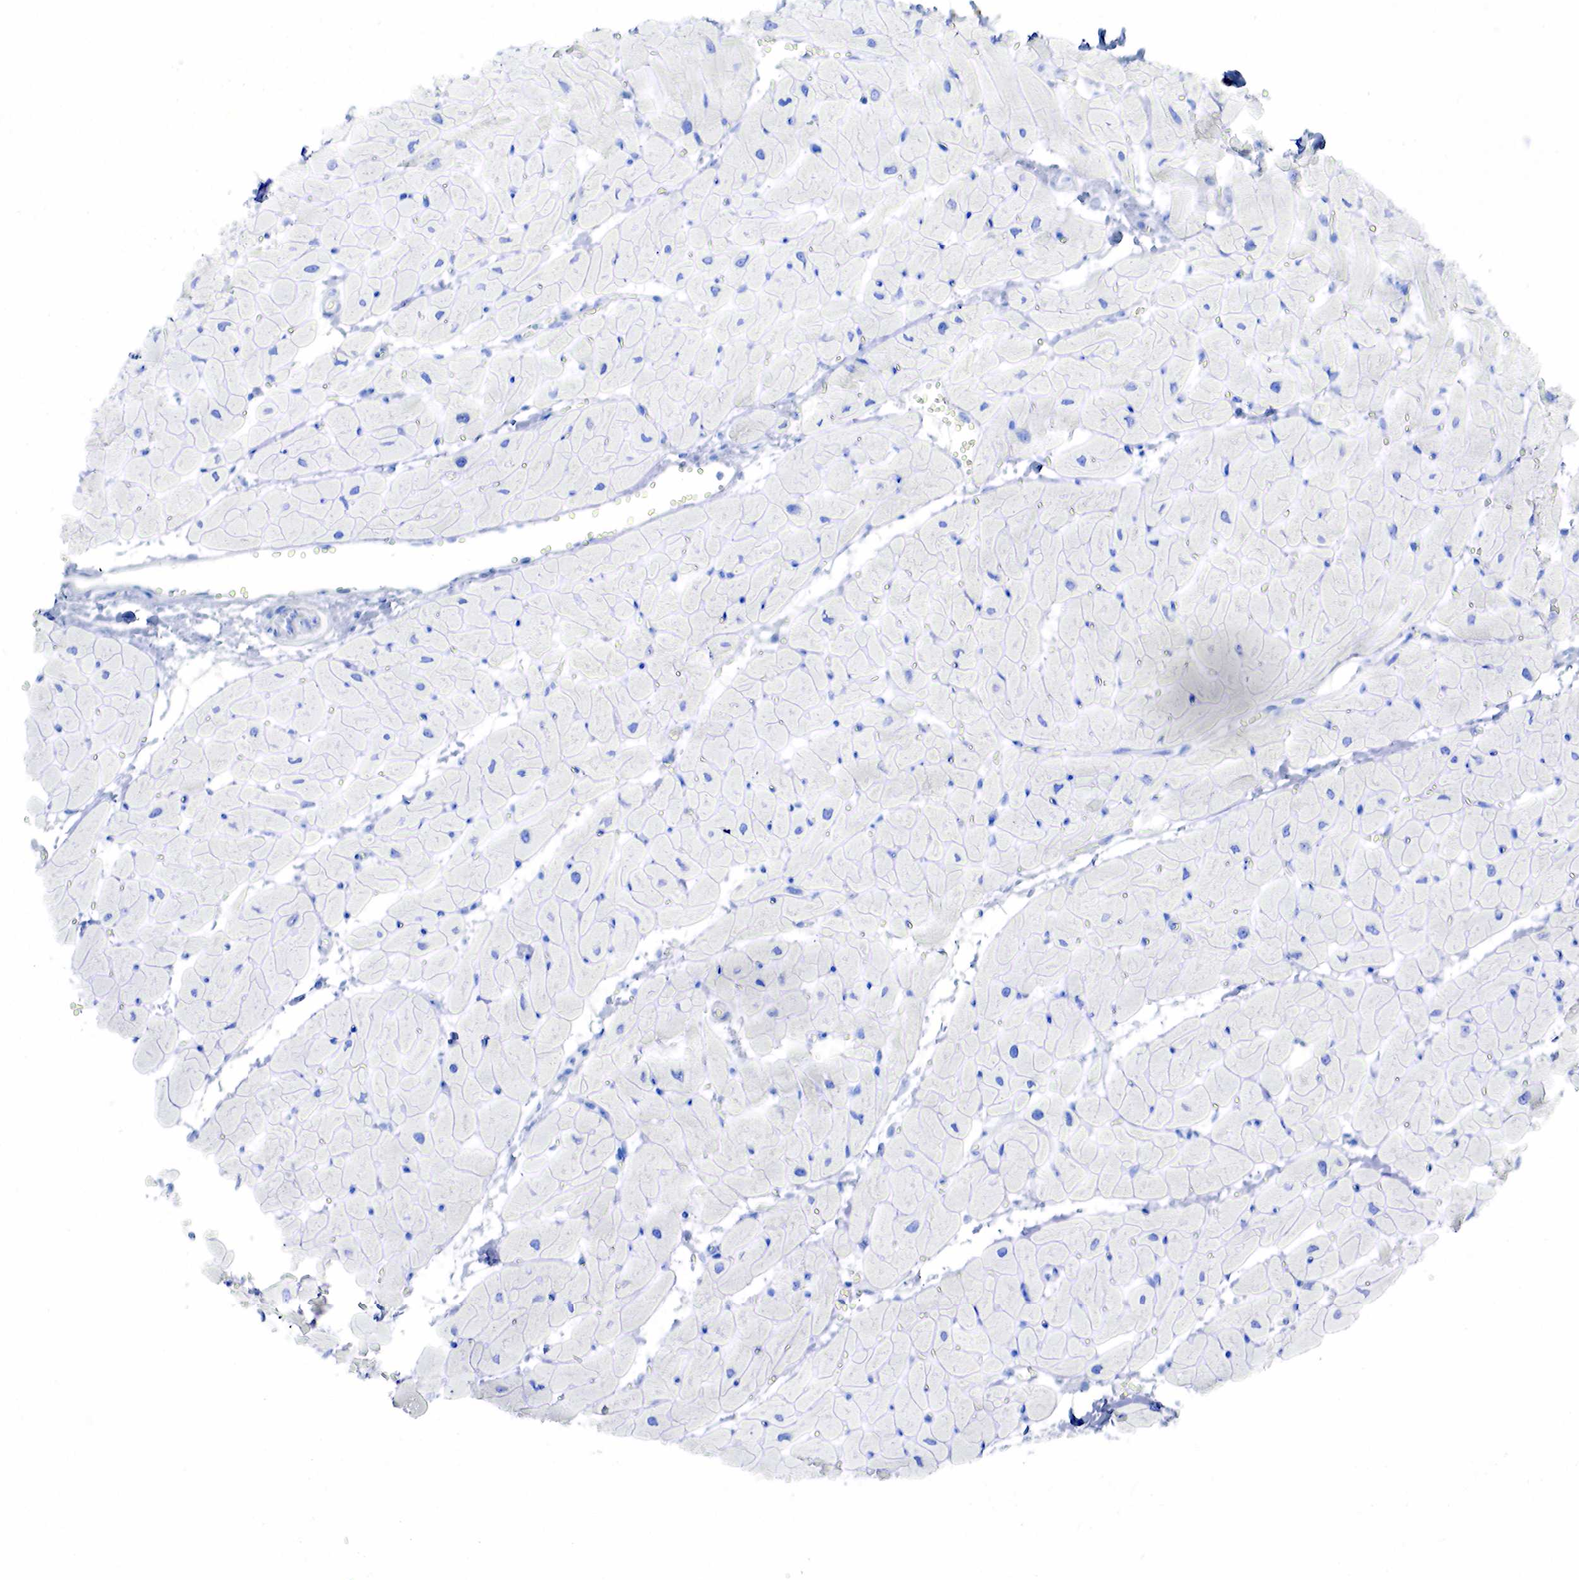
{"staining": {"intensity": "negative", "quantity": "none", "location": "none"}, "tissue": "heart muscle", "cell_type": "Cardiomyocytes", "image_type": "normal", "snomed": [{"axis": "morphology", "description": "Normal tissue, NOS"}, {"axis": "topography", "description": "Heart"}], "caption": "Heart muscle was stained to show a protein in brown. There is no significant expression in cardiomyocytes. (DAB immunohistochemistry, high magnification).", "gene": "ESR1", "patient": {"sex": "female", "age": 19}}